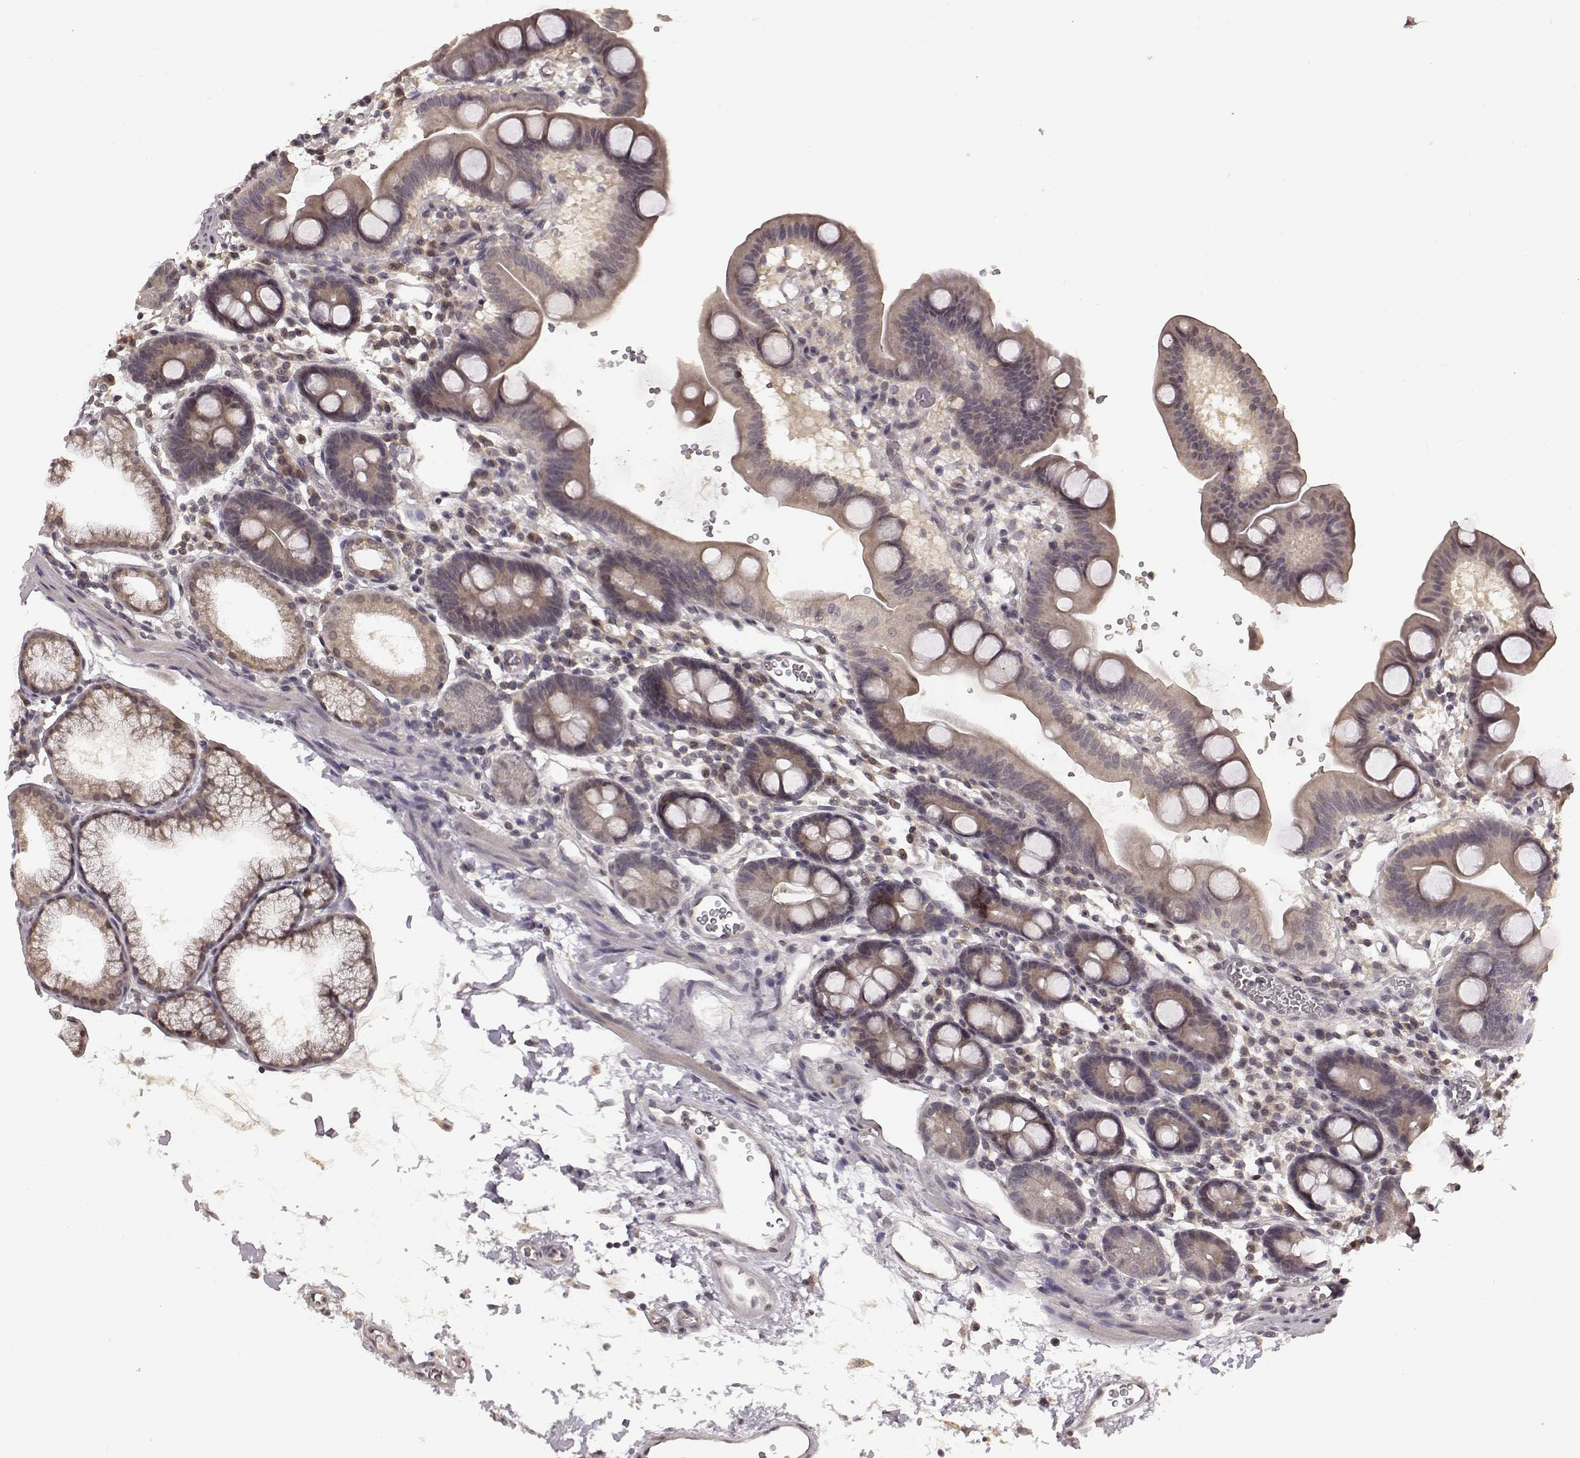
{"staining": {"intensity": "weak", "quantity": "<25%", "location": "cytoplasmic/membranous"}, "tissue": "duodenum", "cell_type": "Glandular cells", "image_type": "normal", "snomed": [{"axis": "morphology", "description": "Normal tissue, NOS"}, {"axis": "topography", "description": "Duodenum"}], "caption": "A micrograph of duodenum stained for a protein shows no brown staining in glandular cells. The staining was performed using DAB to visualize the protein expression in brown, while the nuclei were stained in blue with hematoxylin (Magnification: 20x).", "gene": "NTRK2", "patient": {"sex": "male", "age": 59}}